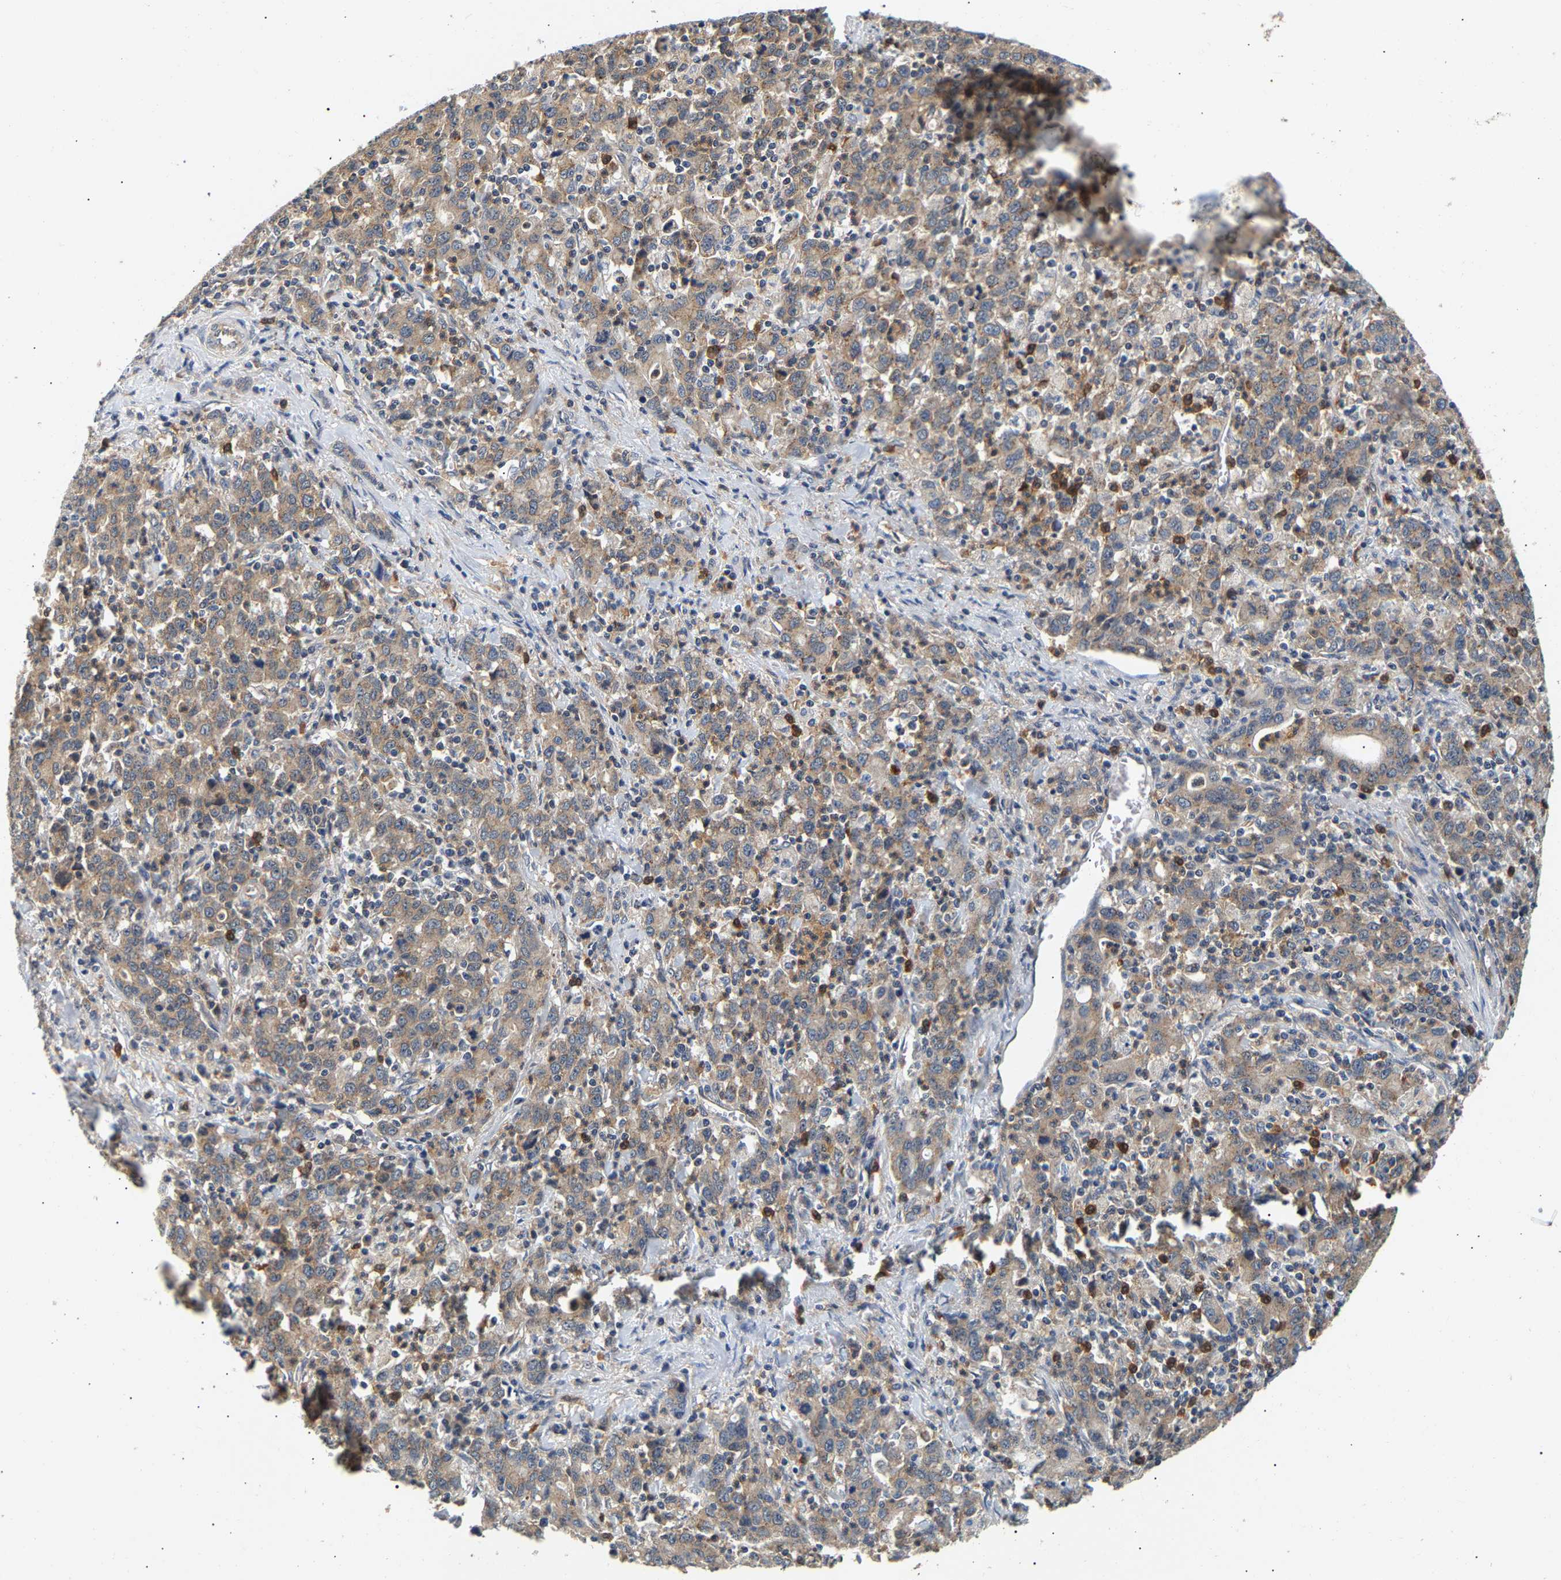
{"staining": {"intensity": "weak", "quantity": ">75%", "location": "cytoplasmic/membranous"}, "tissue": "stomach cancer", "cell_type": "Tumor cells", "image_type": "cancer", "snomed": [{"axis": "morphology", "description": "Adenocarcinoma, NOS"}, {"axis": "topography", "description": "Stomach, upper"}], "caption": "Weak cytoplasmic/membranous expression for a protein is seen in approximately >75% of tumor cells of stomach cancer using immunohistochemistry.", "gene": "PPID", "patient": {"sex": "male", "age": 69}}